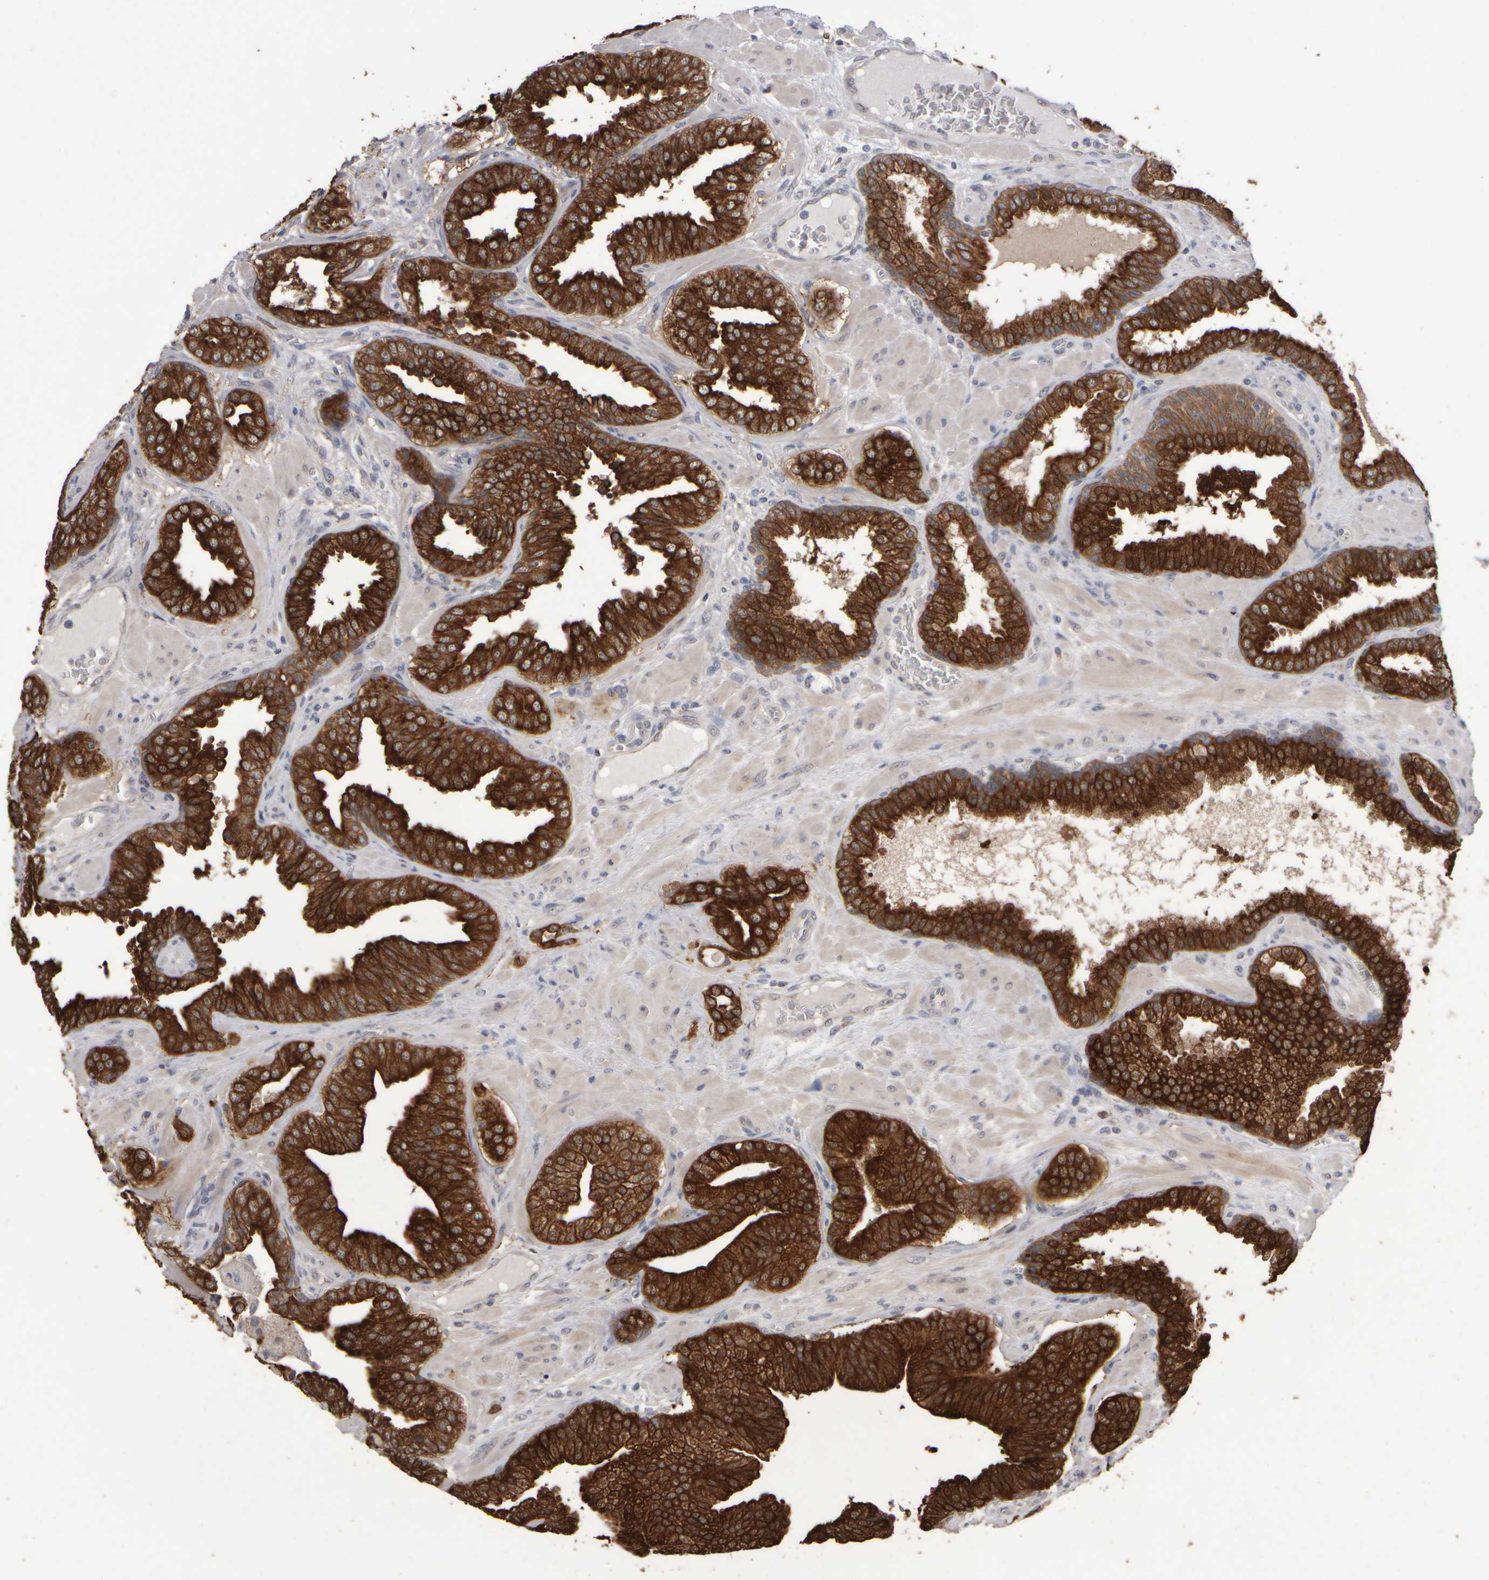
{"staining": {"intensity": "strong", "quantity": ">75%", "location": "cytoplasmic/membranous"}, "tissue": "prostate cancer", "cell_type": "Tumor cells", "image_type": "cancer", "snomed": [{"axis": "morphology", "description": "Adenocarcinoma, Low grade"}, {"axis": "topography", "description": "Prostate"}], "caption": "A brown stain highlights strong cytoplasmic/membranous expression of a protein in human prostate low-grade adenocarcinoma tumor cells.", "gene": "EPHX2", "patient": {"sex": "male", "age": 62}}